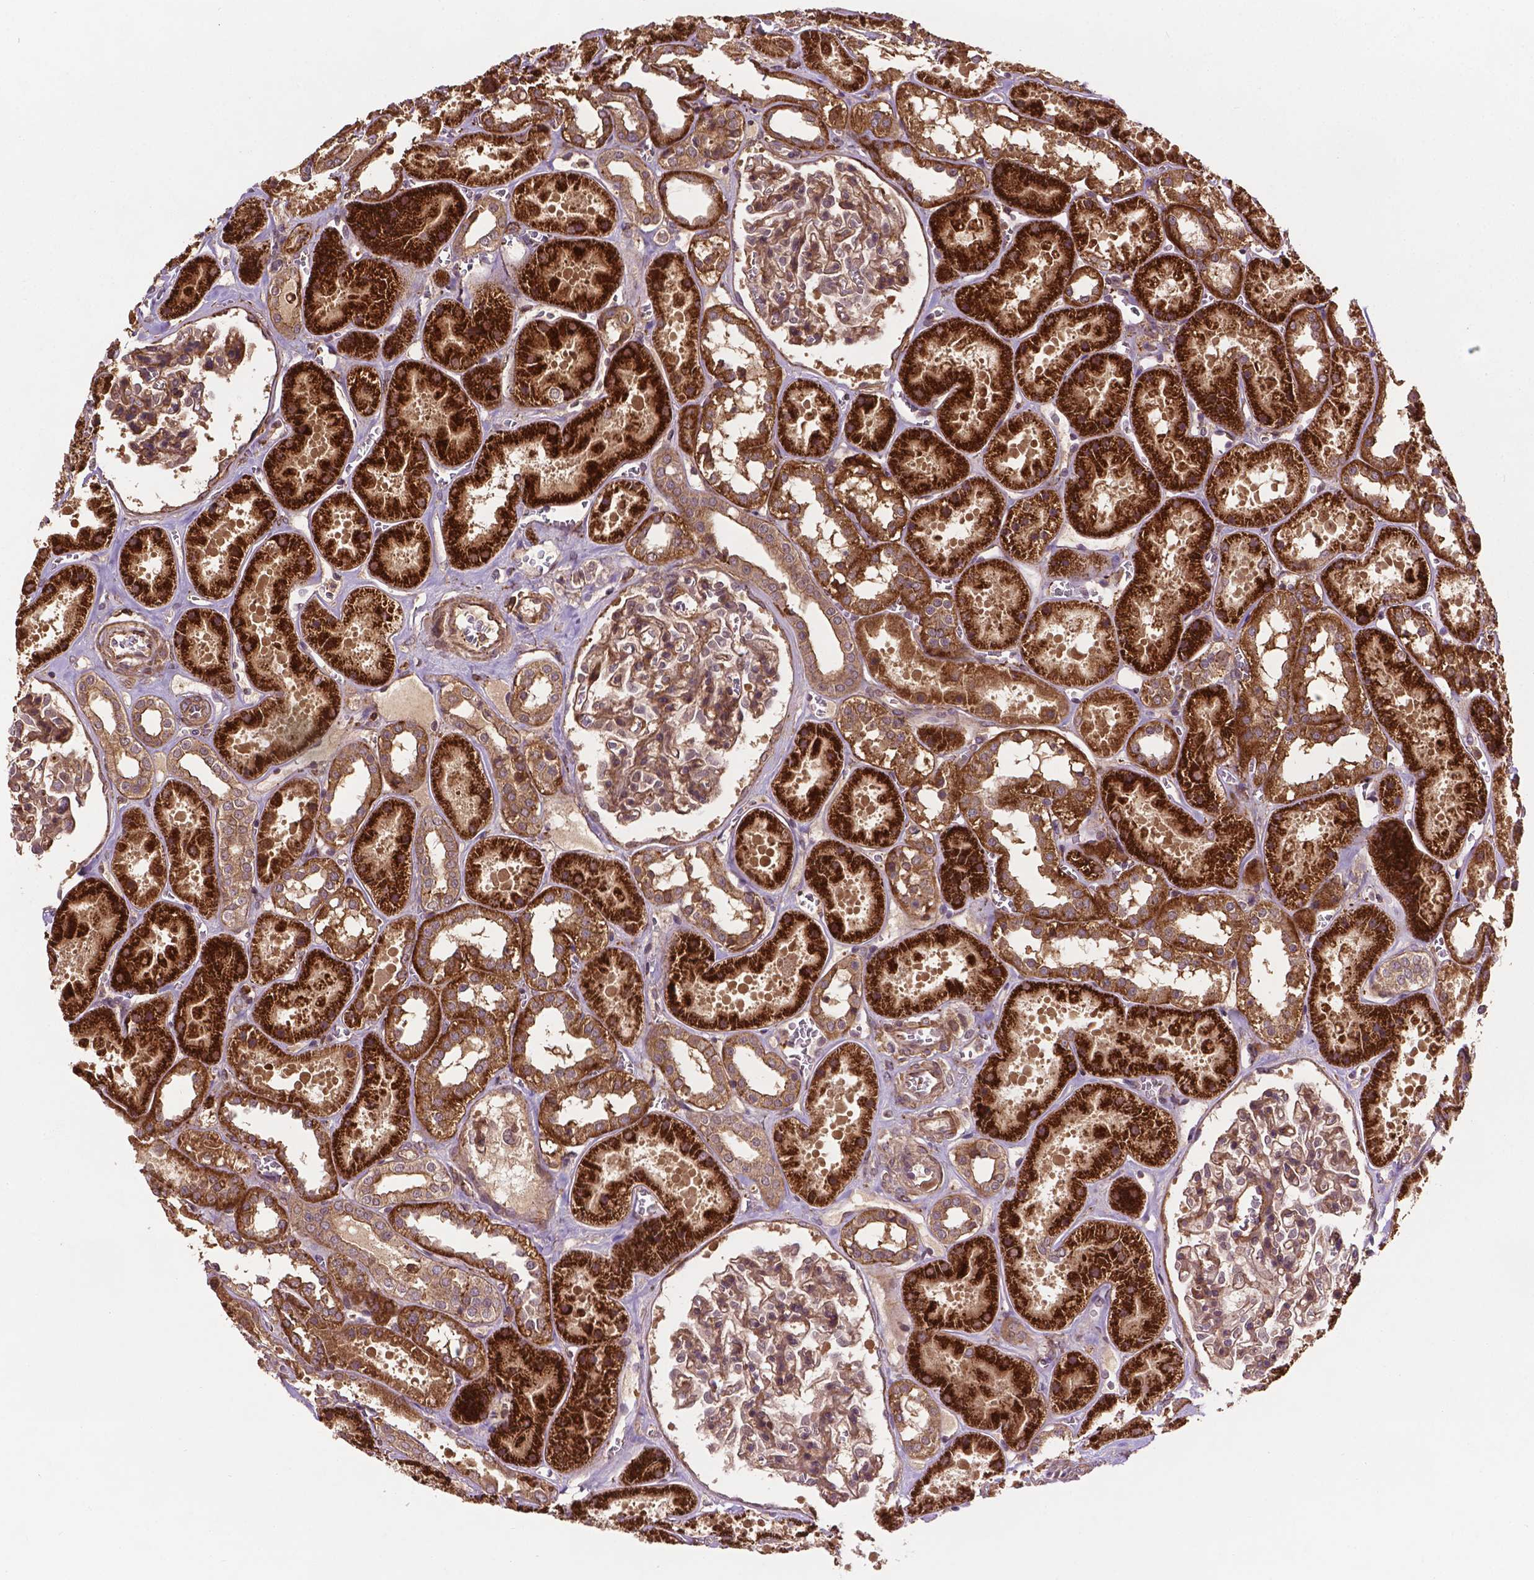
{"staining": {"intensity": "weak", "quantity": ">75%", "location": "cytoplasmic/membranous"}, "tissue": "kidney", "cell_type": "Cells in glomeruli", "image_type": "normal", "snomed": [{"axis": "morphology", "description": "Normal tissue, NOS"}, {"axis": "topography", "description": "Kidney"}], "caption": "This histopathology image displays normal kidney stained with immunohistochemistry (IHC) to label a protein in brown. The cytoplasmic/membranous of cells in glomeruli show weak positivity for the protein. Nuclei are counter-stained blue.", "gene": "ZMYND19", "patient": {"sex": "female", "age": 41}}